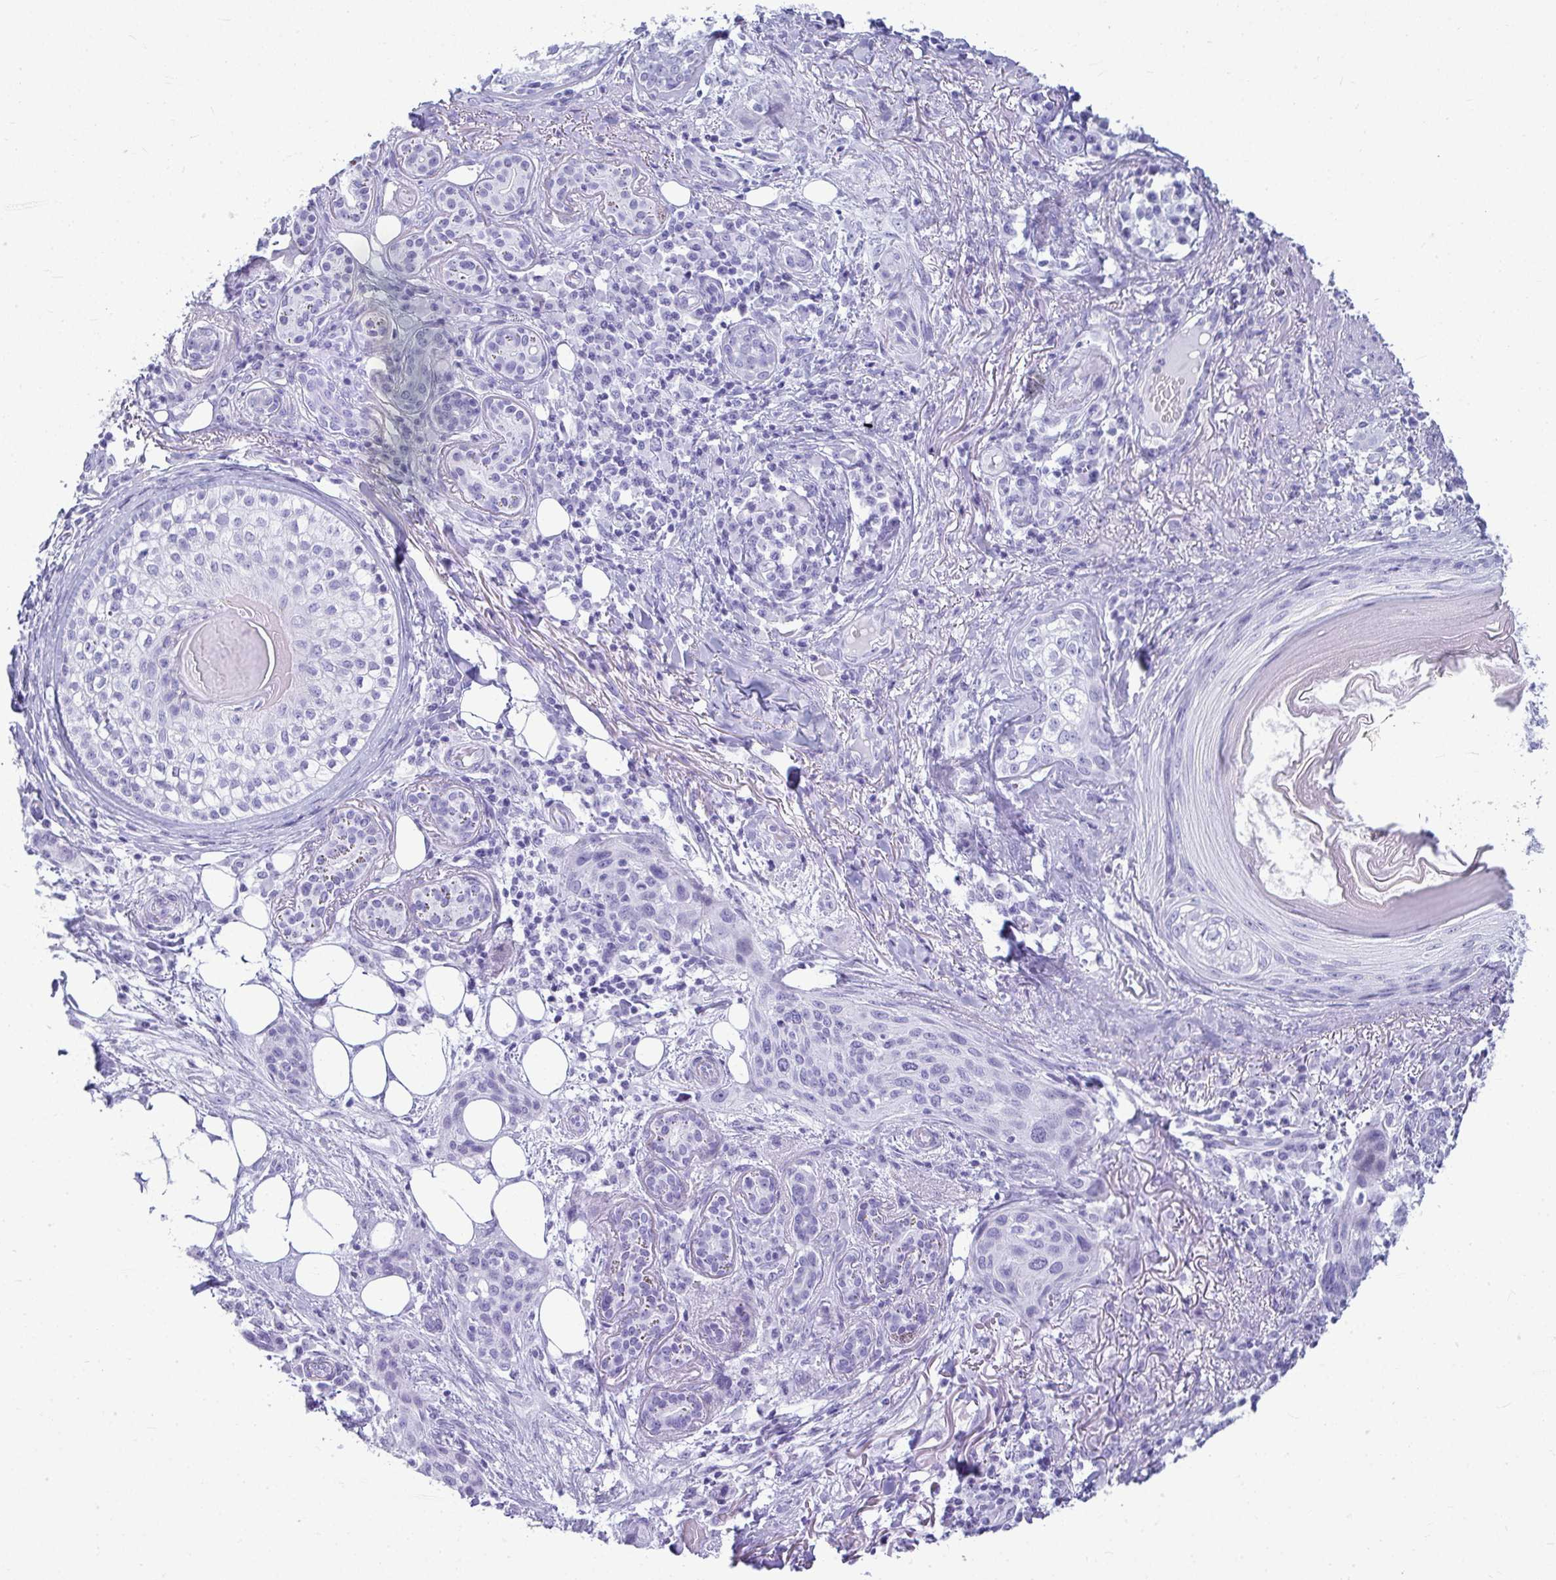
{"staining": {"intensity": "negative", "quantity": "none", "location": "none"}, "tissue": "skin cancer", "cell_type": "Tumor cells", "image_type": "cancer", "snomed": [{"axis": "morphology", "description": "Squamous cell carcinoma, NOS"}, {"axis": "topography", "description": "Skin"}], "caption": "This is a photomicrograph of IHC staining of skin cancer, which shows no staining in tumor cells.", "gene": "CLGN", "patient": {"sex": "female", "age": 87}}